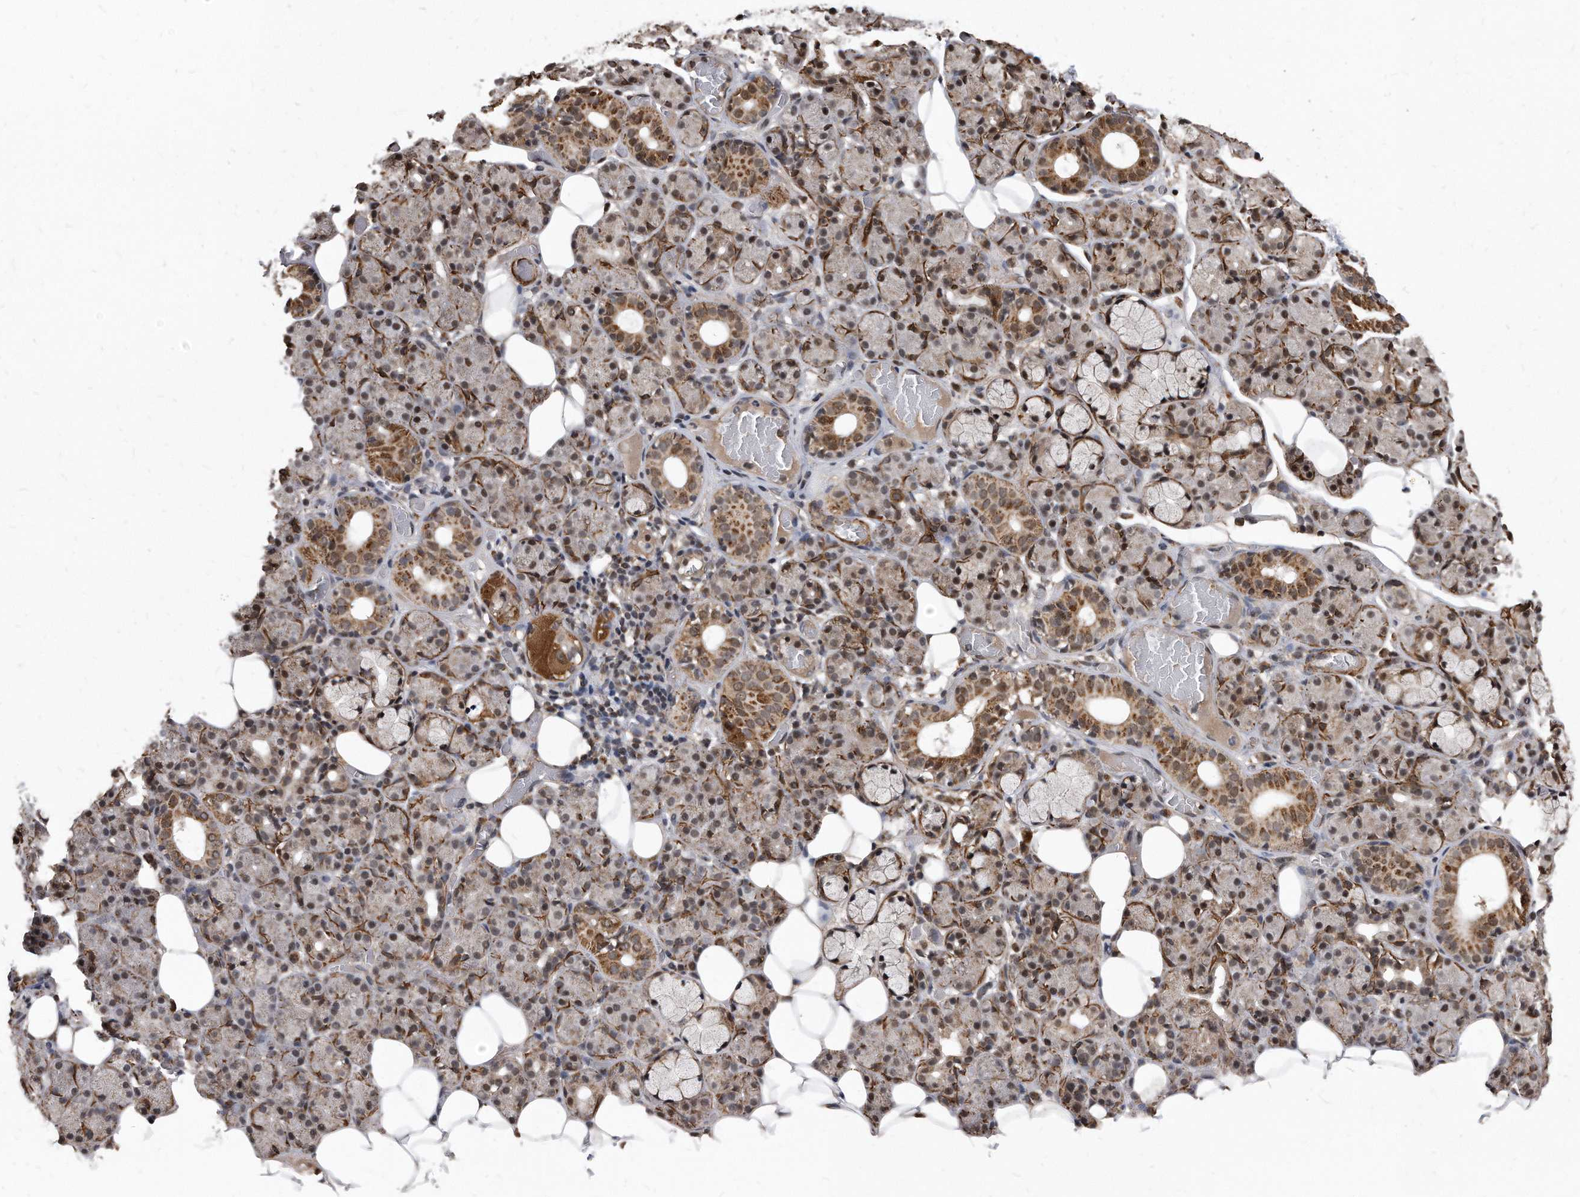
{"staining": {"intensity": "strong", "quantity": "25%-75%", "location": "cytoplasmic/membranous"}, "tissue": "salivary gland", "cell_type": "Glandular cells", "image_type": "normal", "snomed": [{"axis": "morphology", "description": "Normal tissue, NOS"}, {"axis": "topography", "description": "Salivary gland"}], "caption": "Human salivary gland stained with a brown dye reveals strong cytoplasmic/membranous positive positivity in about 25%-75% of glandular cells.", "gene": "DUSP22", "patient": {"sex": "male", "age": 63}}